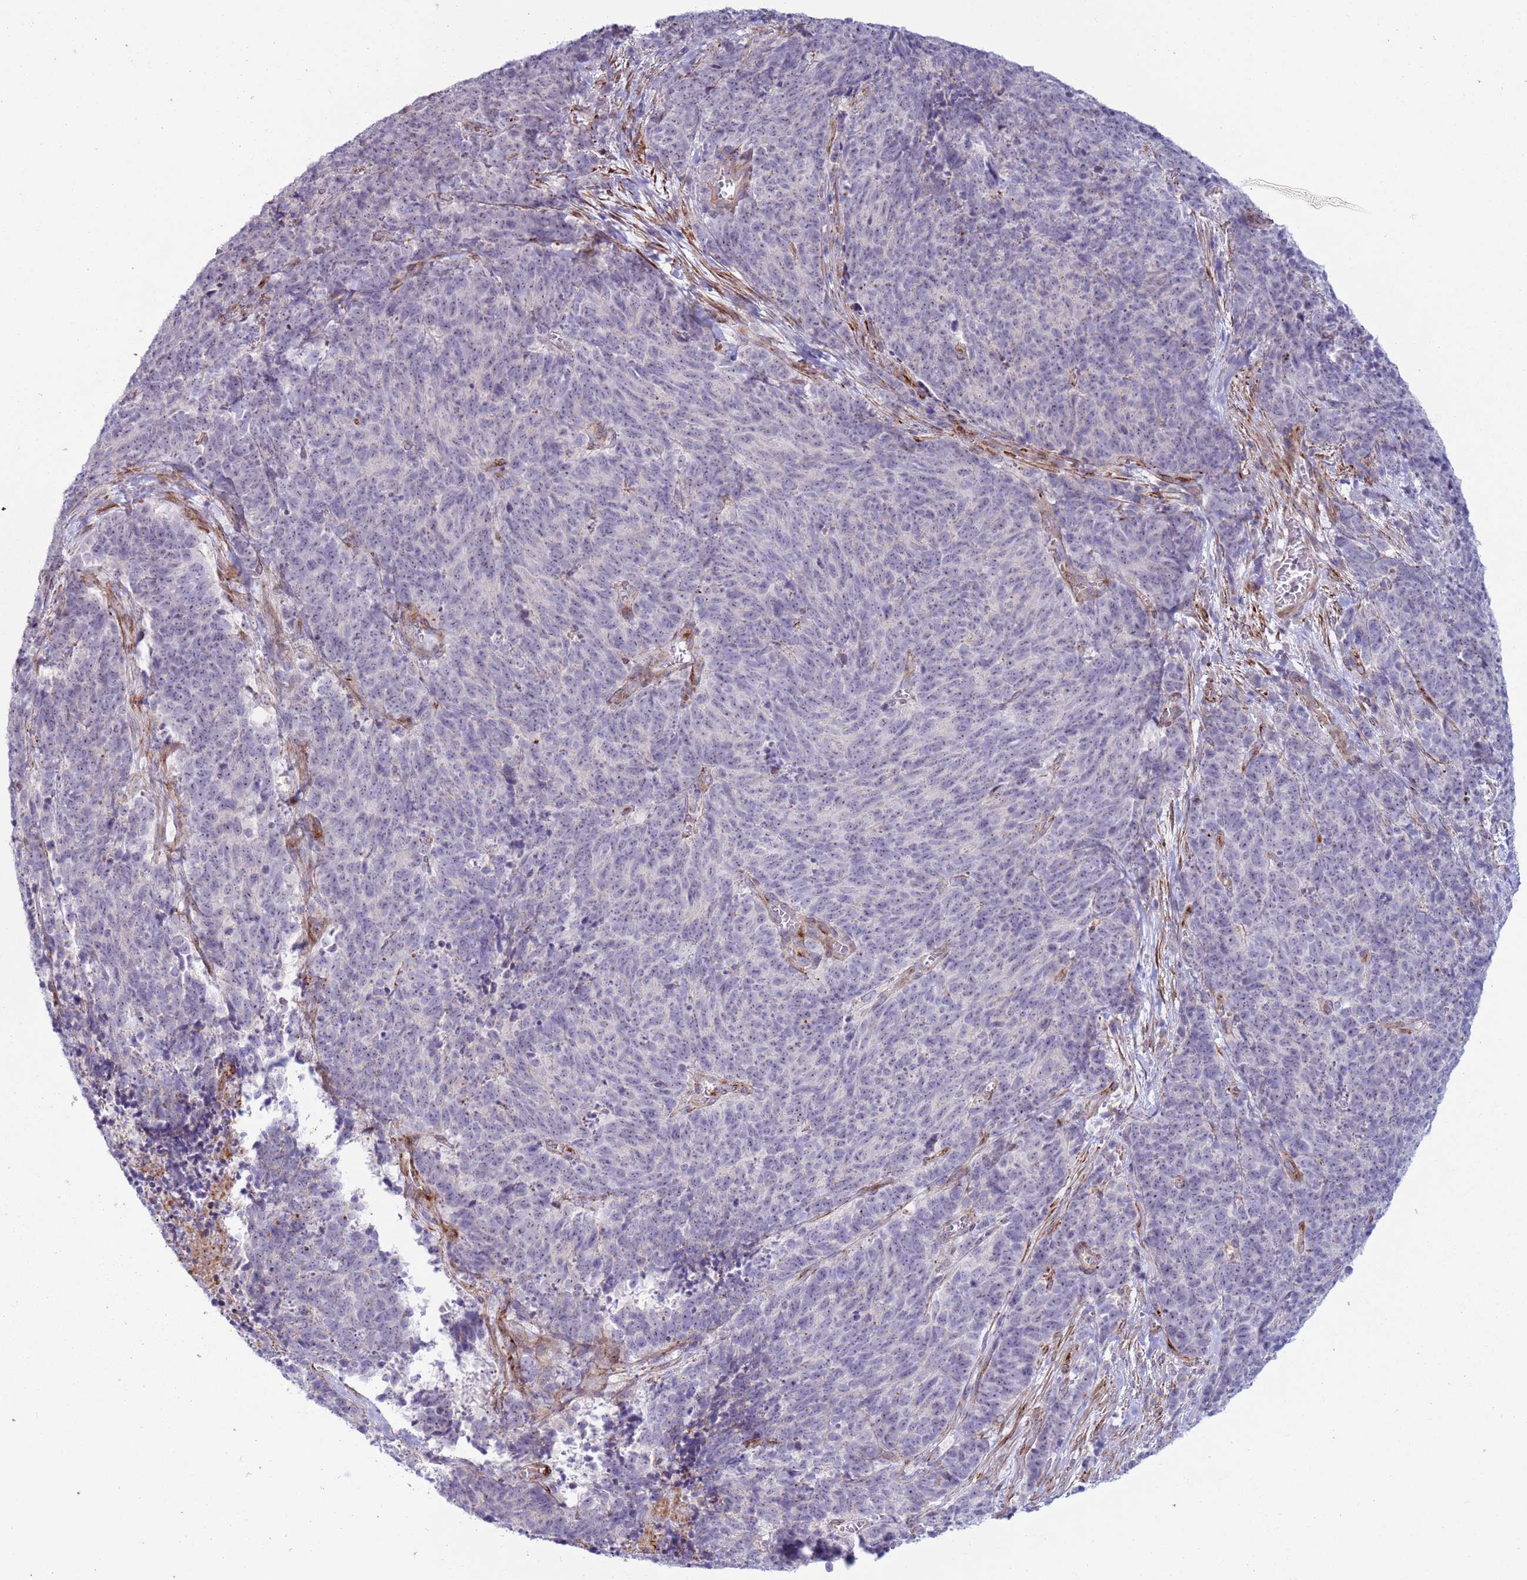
{"staining": {"intensity": "negative", "quantity": "none", "location": "none"}, "tissue": "cervical cancer", "cell_type": "Tumor cells", "image_type": "cancer", "snomed": [{"axis": "morphology", "description": "Squamous cell carcinoma, NOS"}, {"axis": "topography", "description": "Cervix"}], "caption": "Human squamous cell carcinoma (cervical) stained for a protein using immunohistochemistry (IHC) shows no expression in tumor cells.", "gene": "HEATR1", "patient": {"sex": "female", "age": 29}}